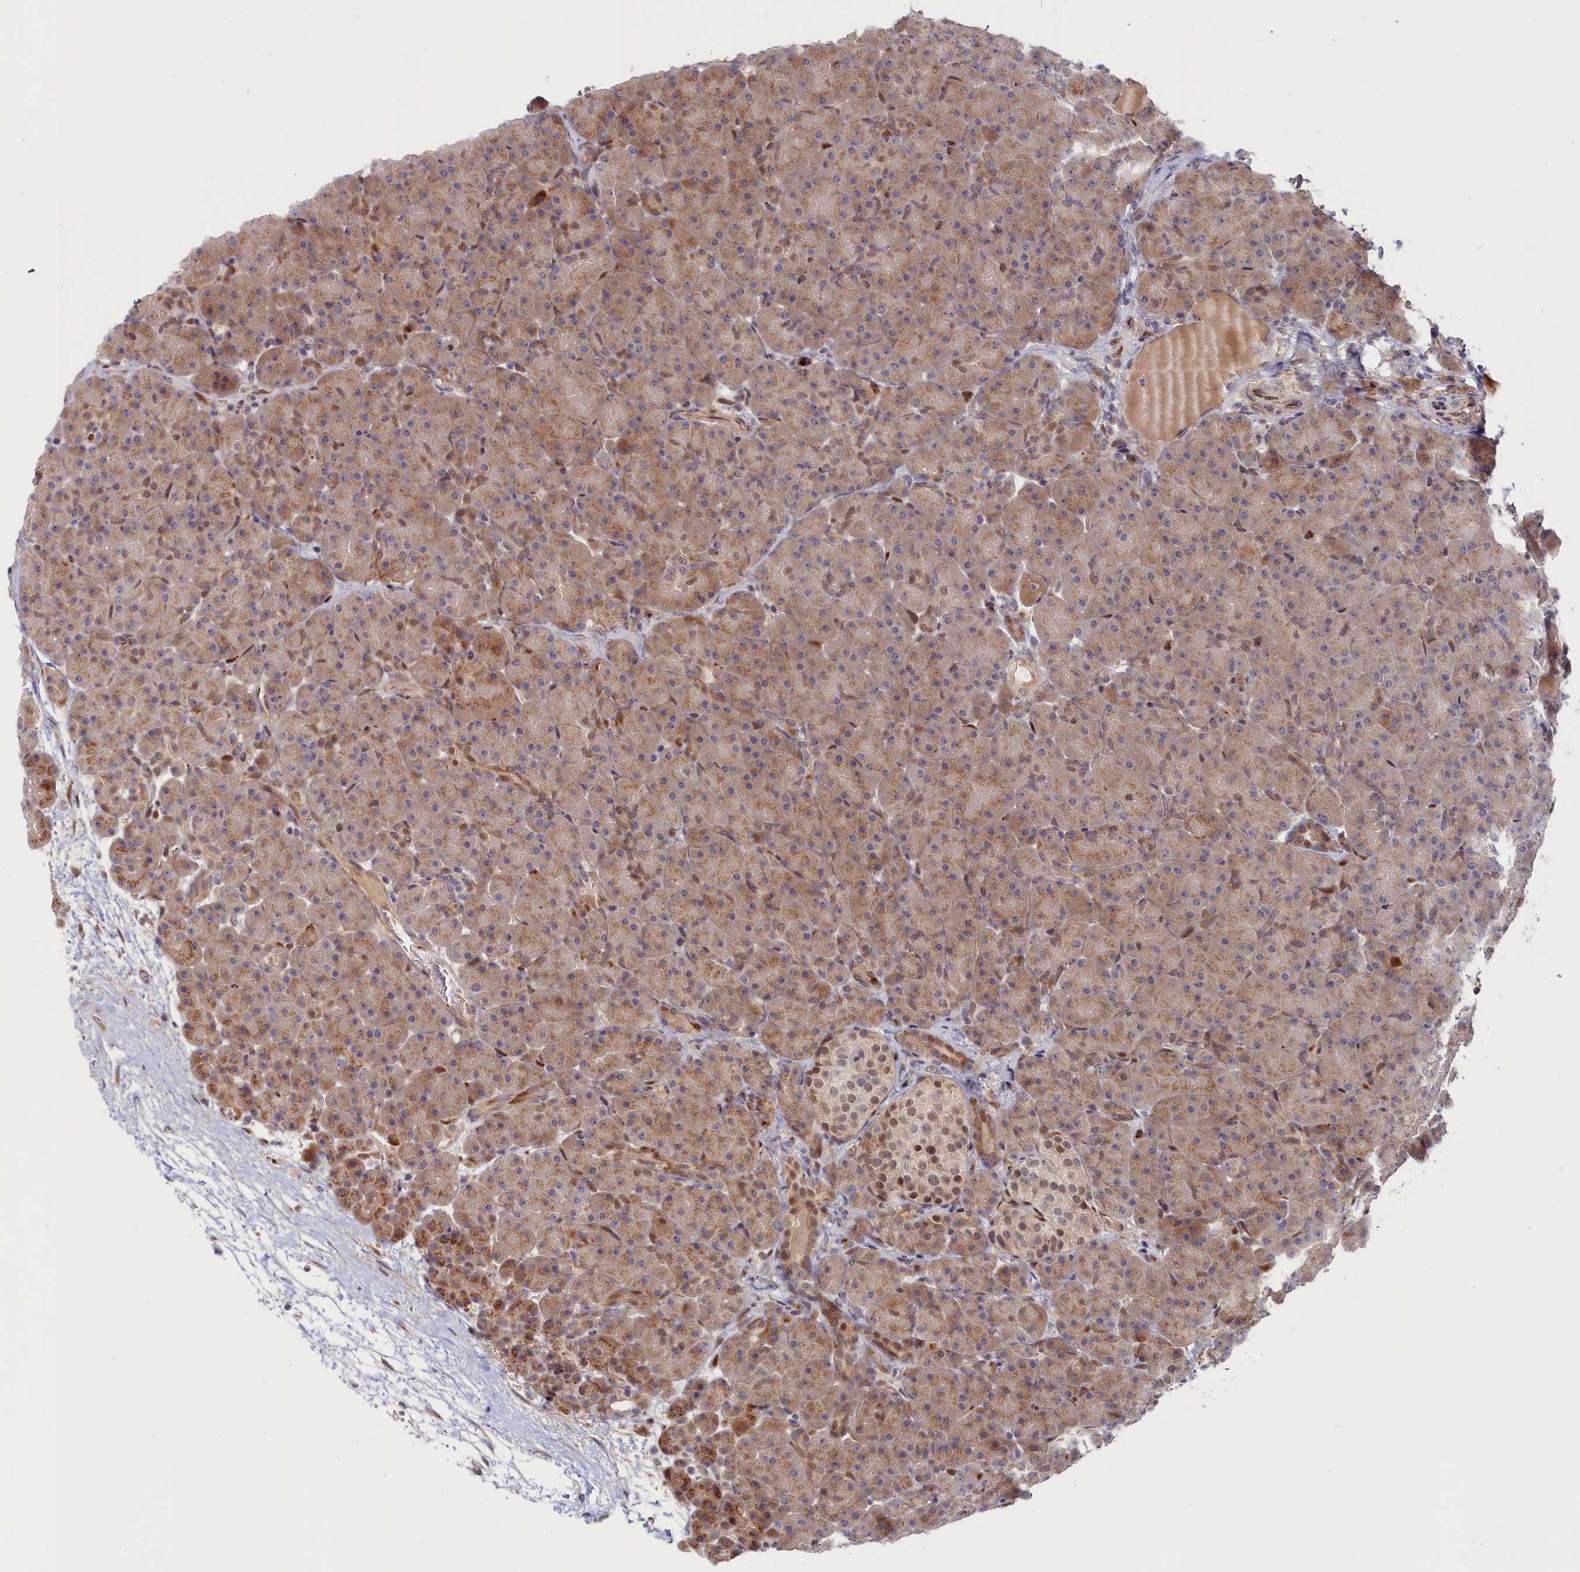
{"staining": {"intensity": "moderate", "quantity": "25%-75%", "location": "cytoplasmic/membranous"}, "tissue": "pancreas", "cell_type": "Exocrine glandular cells", "image_type": "normal", "snomed": [{"axis": "morphology", "description": "Normal tissue, NOS"}, {"axis": "topography", "description": "Pancreas"}], "caption": "This photomicrograph demonstrates IHC staining of unremarkable pancreas, with medium moderate cytoplasmic/membranous positivity in about 25%-75% of exocrine glandular cells.", "gene": "CHST12", "patient": {"sex": "male", "age": 66}}